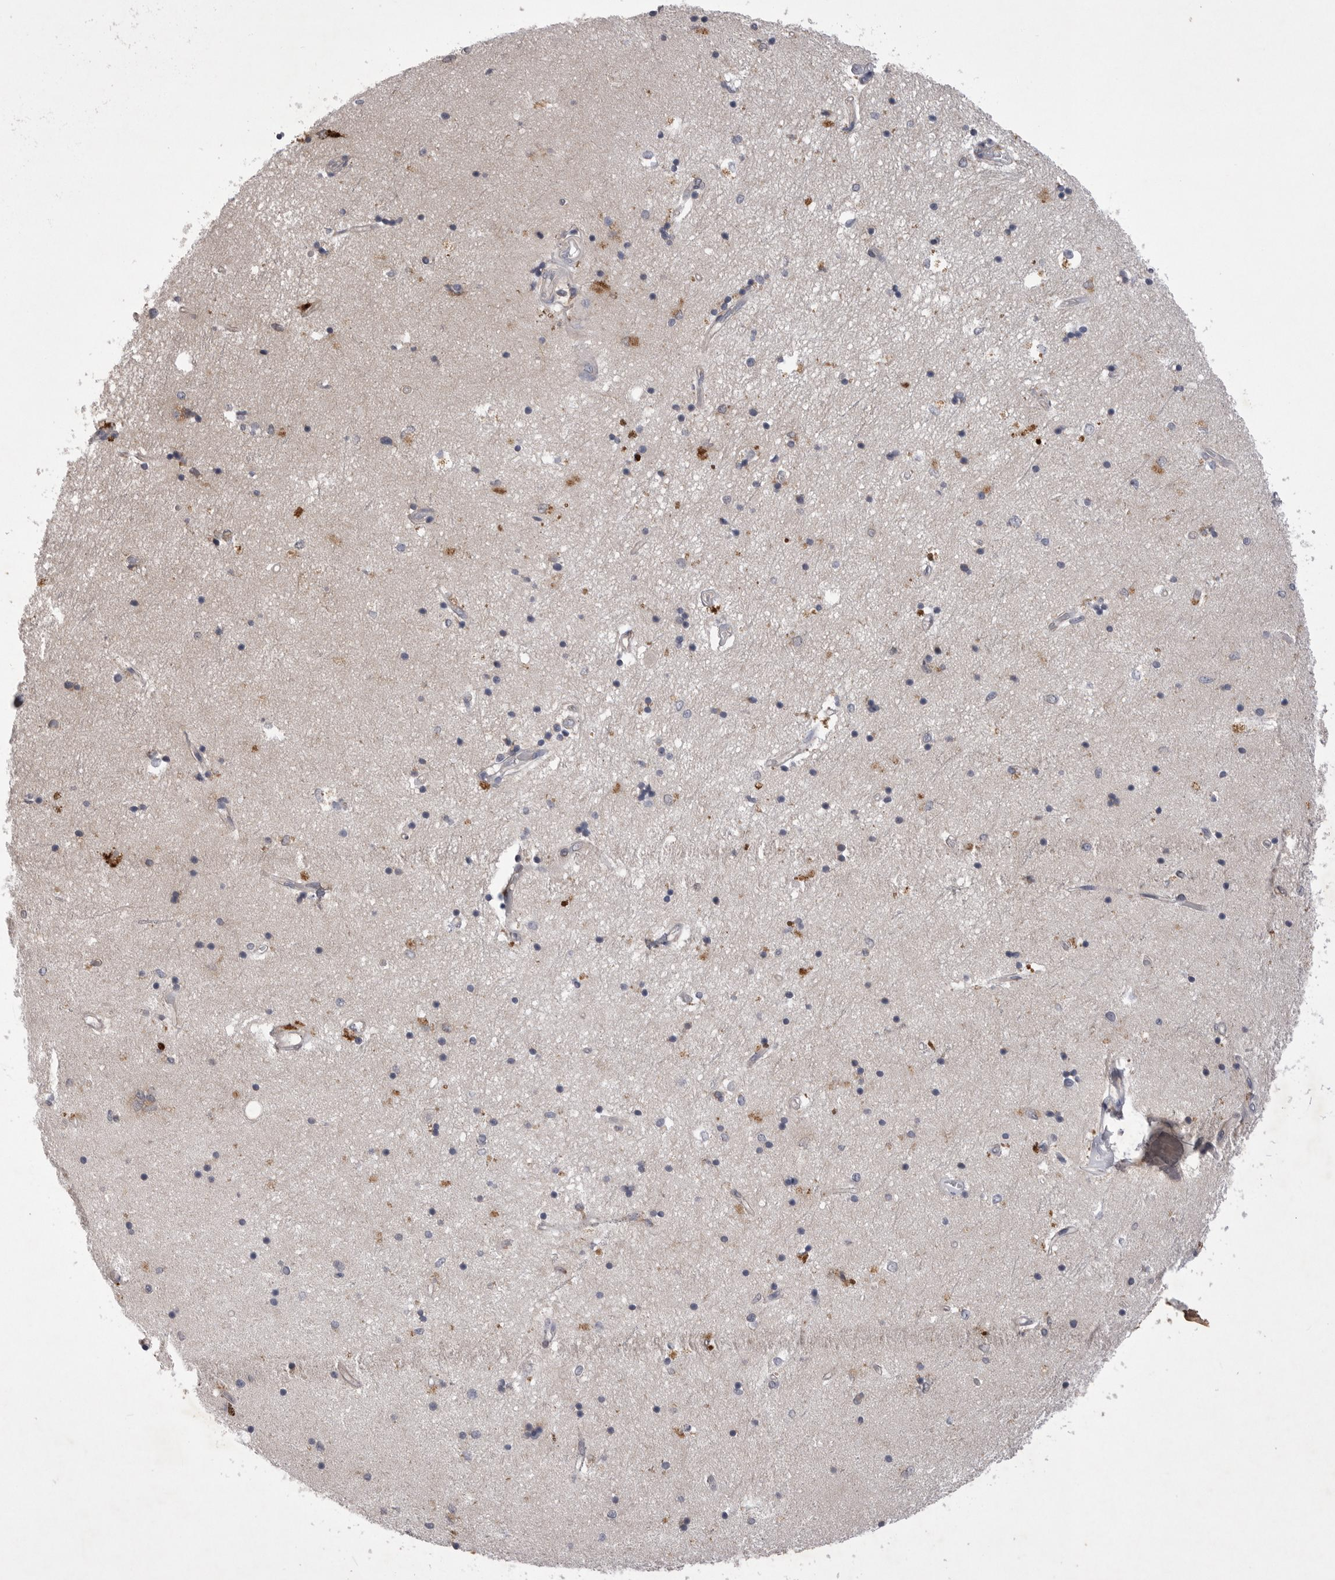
{"staining": {"intensity": "negative", "quantity": "none", "location": "none"}, "tissue": "hippocampus", "cell_type": "Glial cells", "image_type": "normal", "snomed": [{"axis": "morphology", "description": "Normal tissue, NOS"}, {"axis": "topography", "description": "Hippocampus"}], "caption": "This is an immunohistochemistry micrograph of normal human hippocampus. There is no positivity in glial cells.", "gene": "VAC14", "patient": {"sex": "male", "age": 45}}